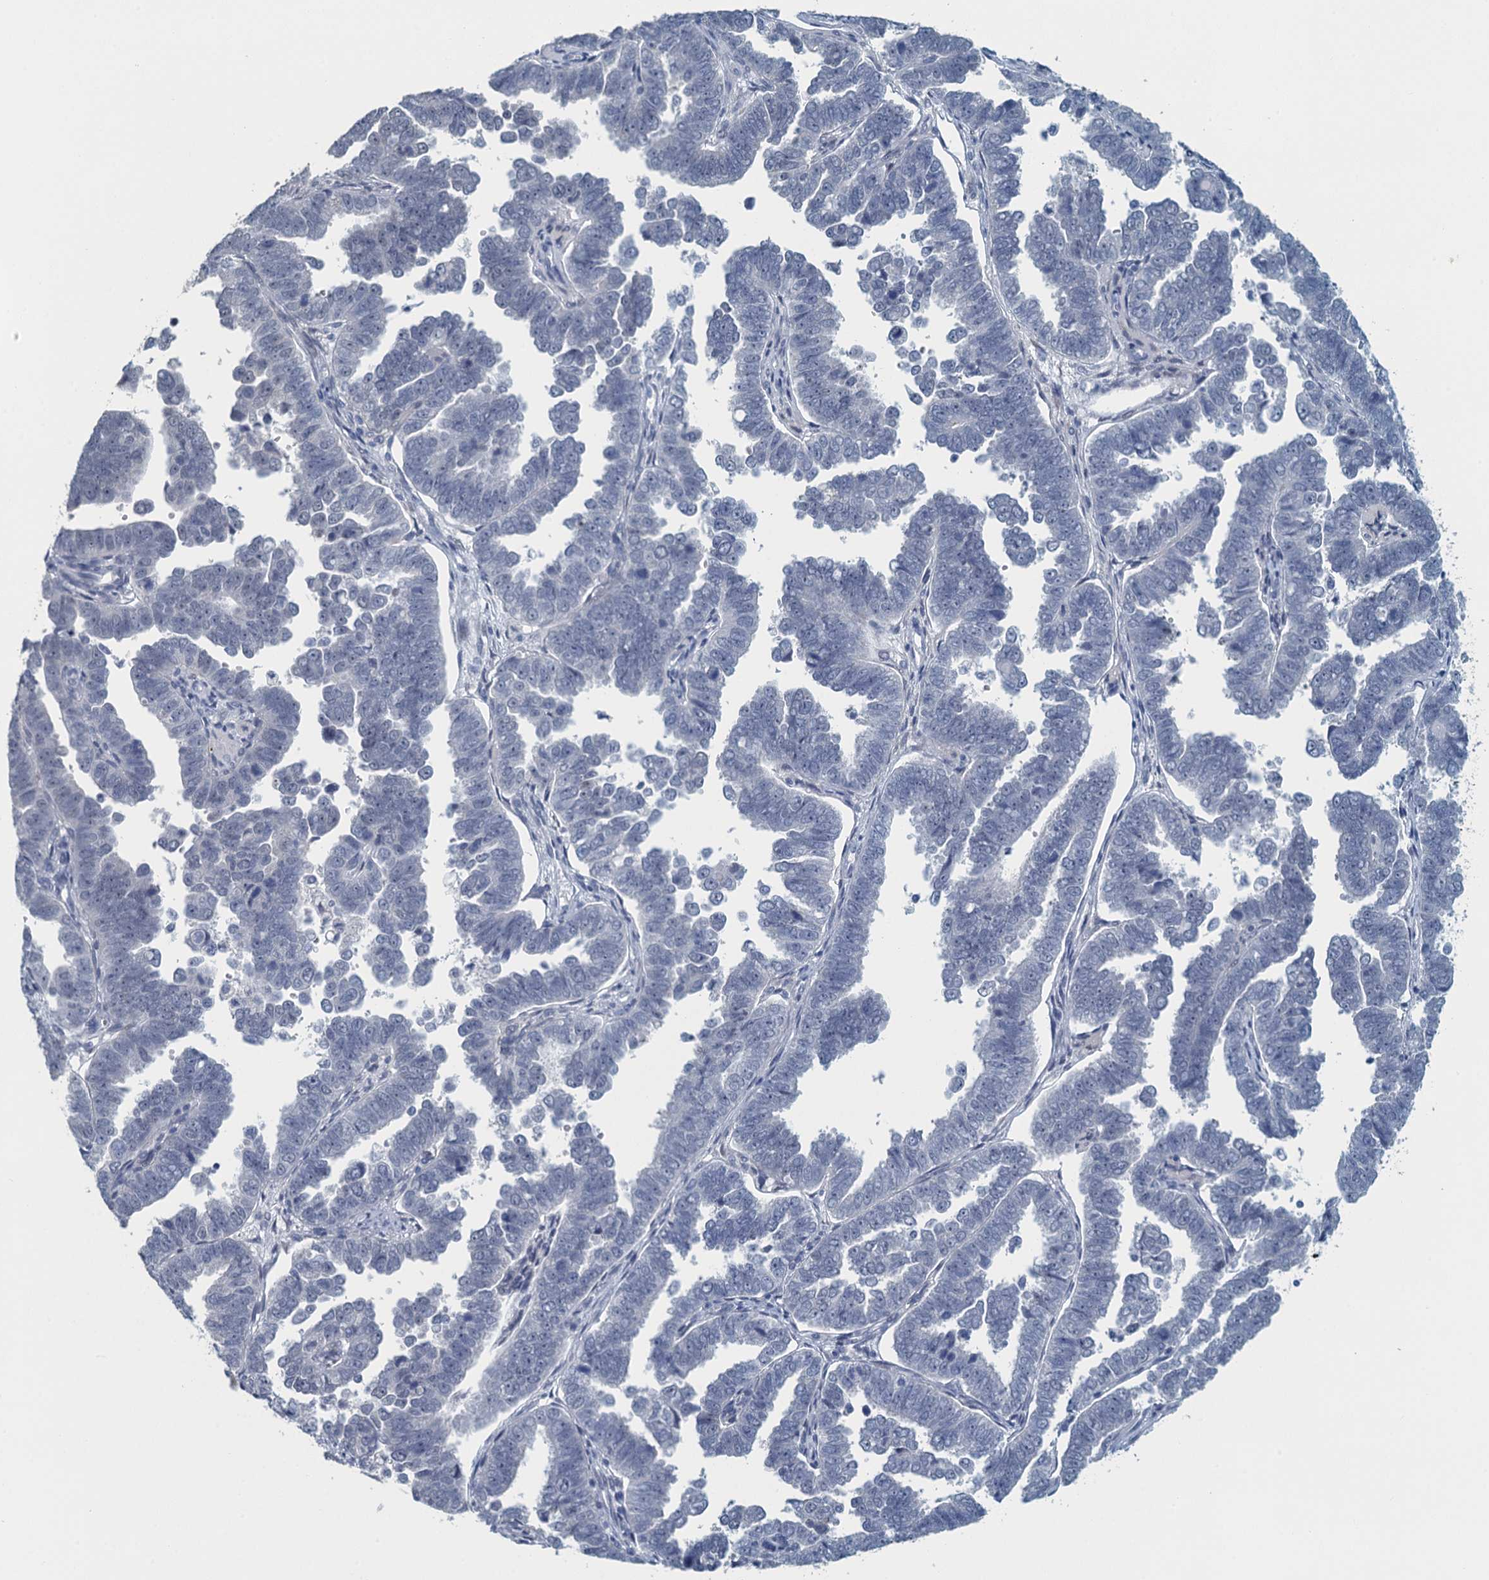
{"staining": {"intensity": "negative", "quantity": "none", "location": "none"}, "tissue": "endometrial cancer", "cell_type": "Tumor cells", "image_type": "cancer", "snomed": [{"axis": "morphology", "description": "Adenocarcinoma, NOS"}, {"axis": "topography", "description": "Endometrium"}], "caption": "This is an immunohistochemistry photomicrograph of human endometrial adenocarcinoma. There is no expression in tumor cells.", "gene": "TTLL9", "patient": {"sex": "female", "age": 75}}